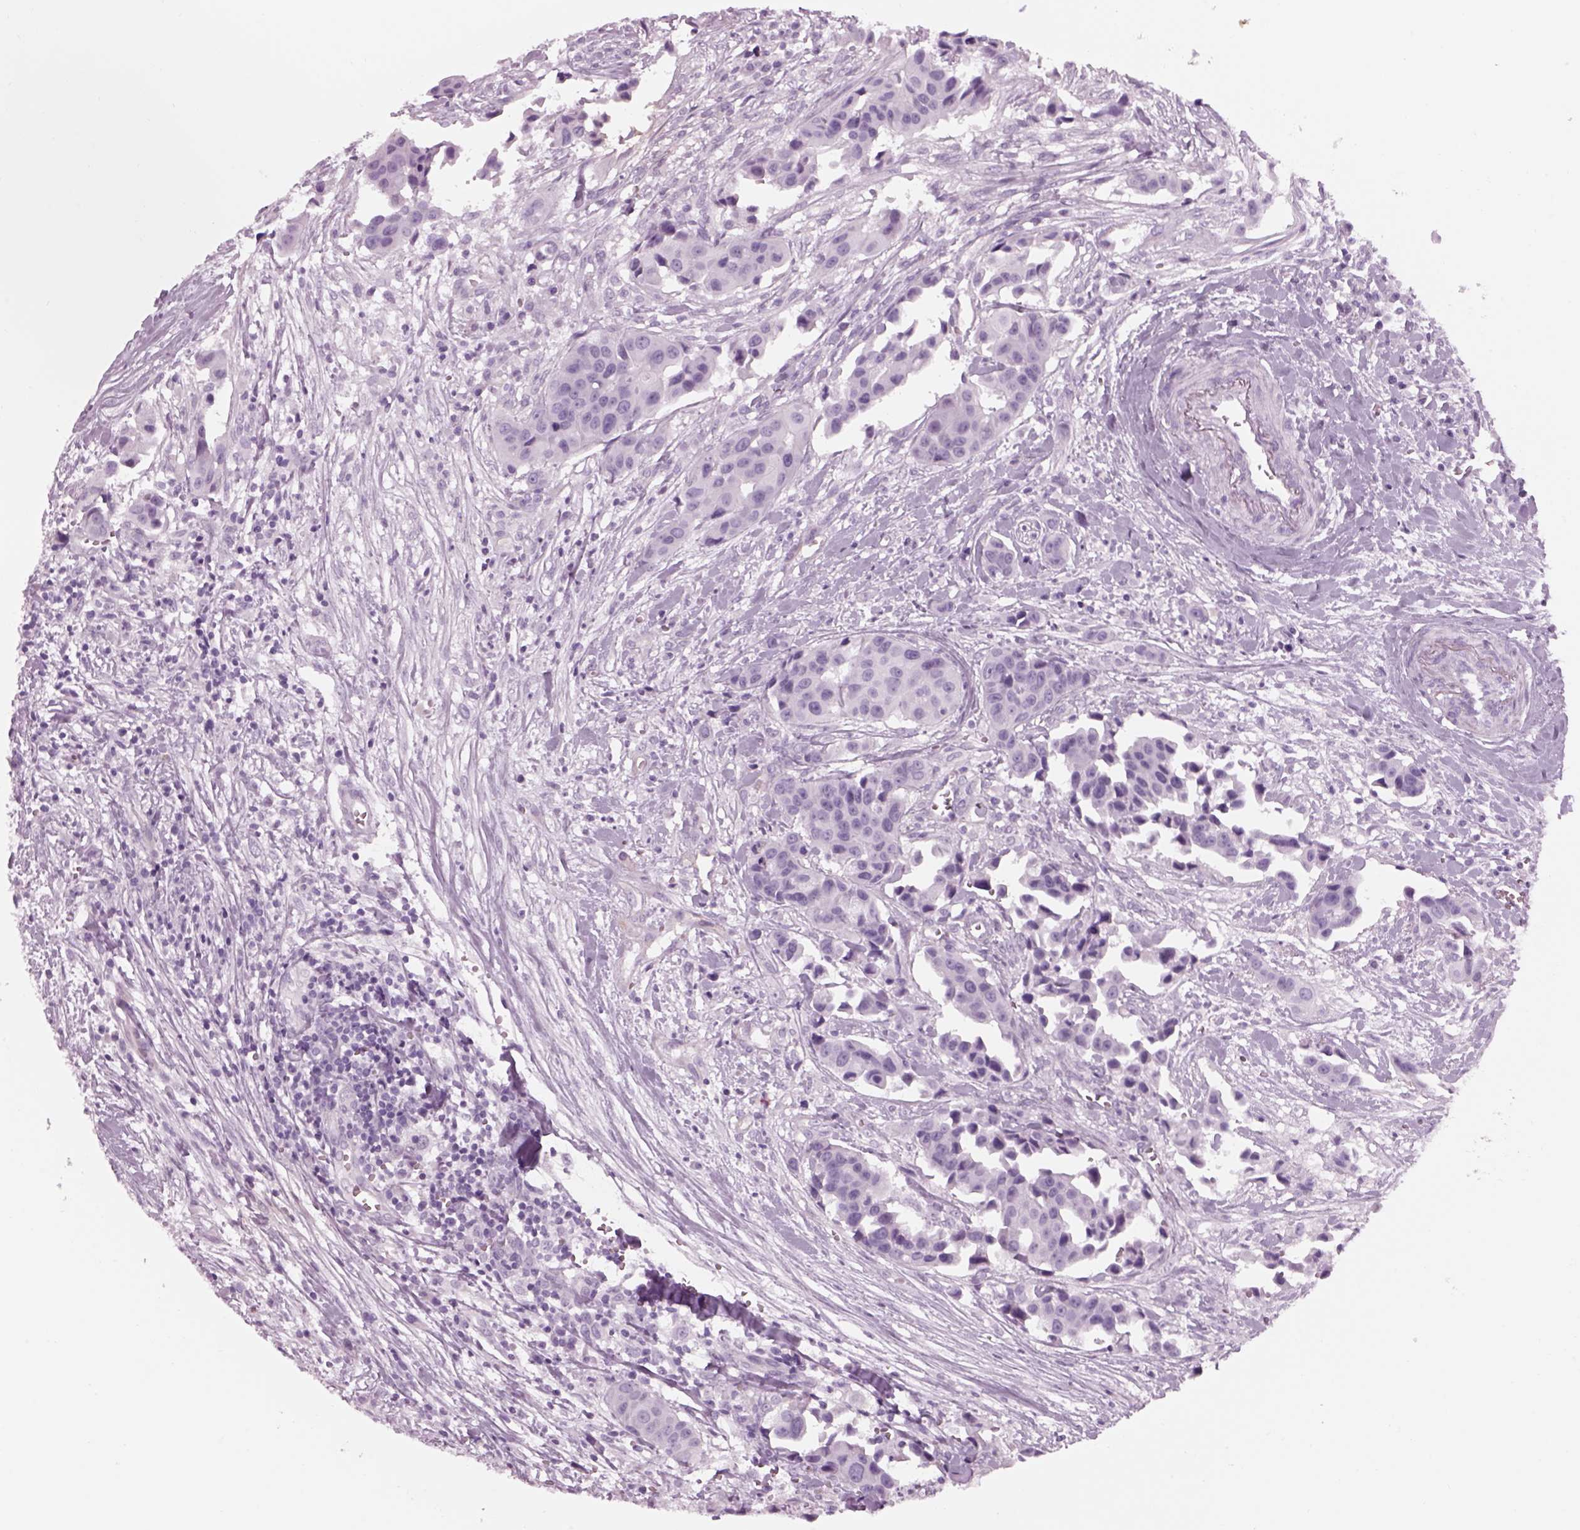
{"staining": {"intensity": "negative", "quantity": "none", "location": "none"}, "tissue": "head and neck cancer", "cell_type": "Tumor cells", "image_type": "cancer", "snomed": [{"axis": "morphology", "description": "Adenocarcinoma, NOS"}, {"axis": "topography", "description": "Head-Neck"}], "caption": "Photomicrograph shows no protein positivity in tumor cells of head and neck cancer (adenocarcinoma) tissue.", "gene": "GAS2L2", "patient": {"sex": "male", "age": 76}}